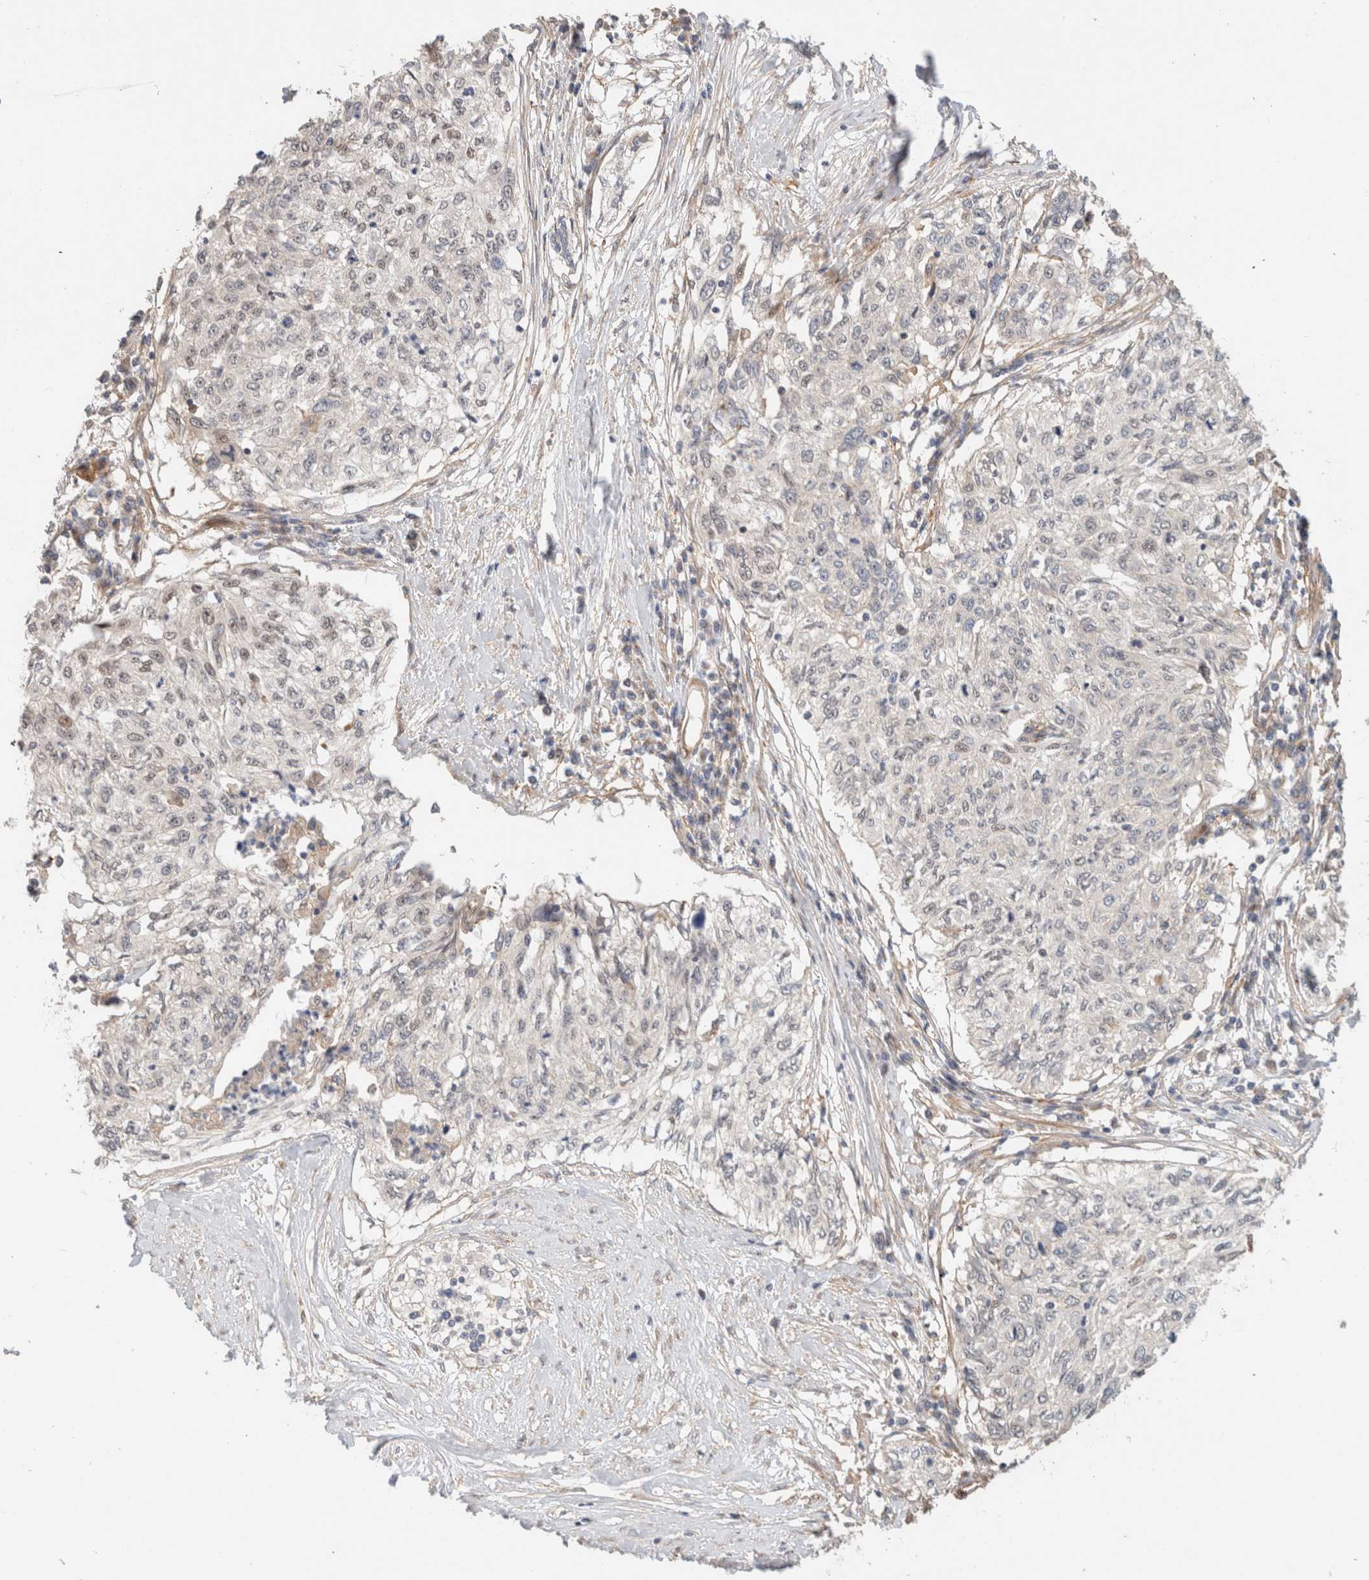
{"staining": {"intensity": "weak", "quantity": "<25%", "location": "nuclear"}, "tissue": "cervical cancer", "cell_type": "Tumor cells", "image_type": "cancer", "snomed": [{"axis": "morphology", "description": "Squamous cell carcinoma, NOS"}, {"axis": "topography", "description": "Cervix"}], "caption": "The micrograph shows no staining of tumor cells in squamous cell carcinoma (cervical).", "gene": "ID3", "patient": {"sex": "female", "age": 57}}